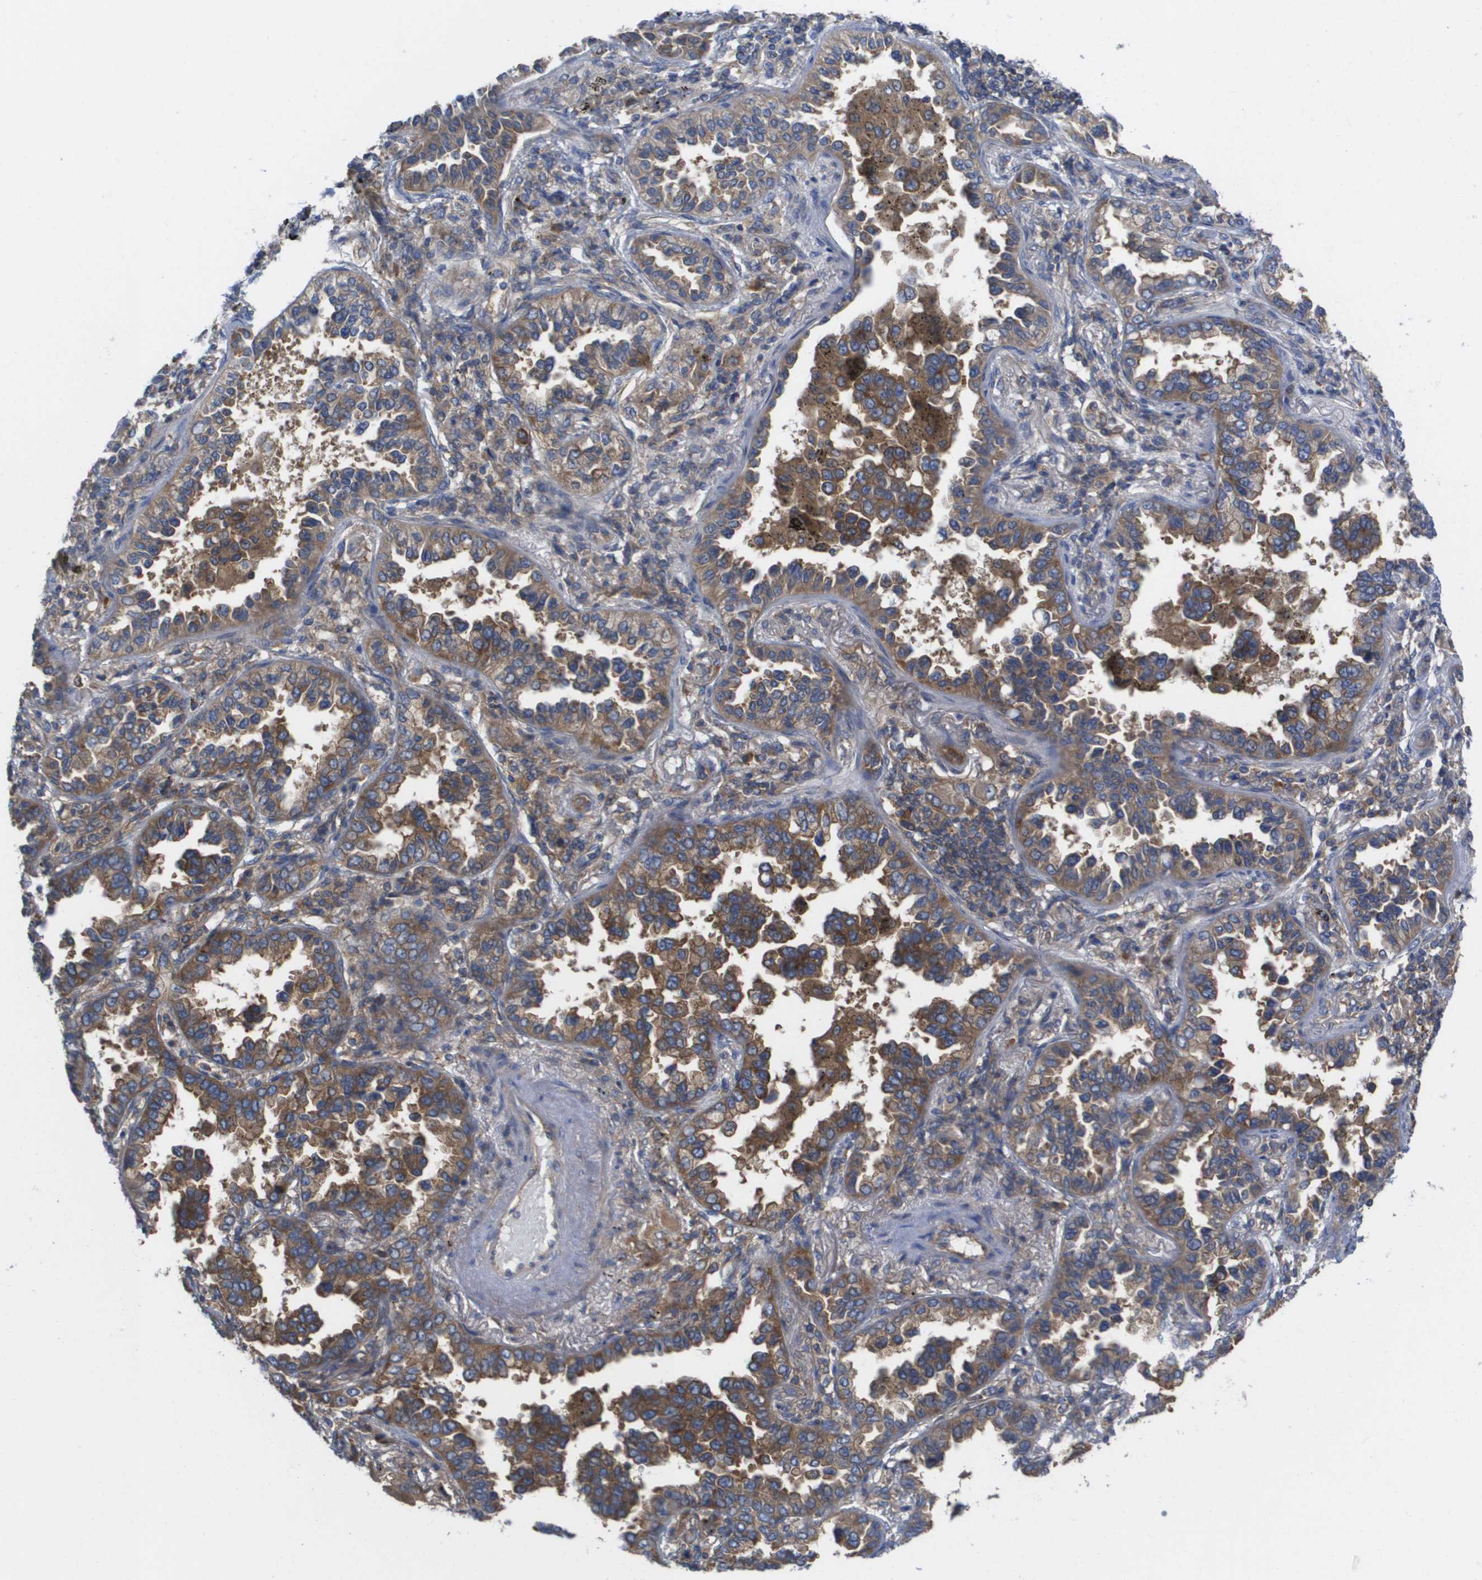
{"staining": {"intensity": "moderate", "quantity": ">75%", "location": "cytoplasmic/membranous"}, "tissue": "lung cancer", "cell_type": "Tumor cells", "image_type": "cancer", "snomed": [{"axis": "morphology", "description": "Normal tissue, NOS"}, {"axis": "morphology", "description": "Adenocarcinoma, NOS"}, {"axis": "topography", "description": "Lung"}], "caption": "A brown stain highlights moderate cytoplasmic/membranous staining of a protein in lung cancer (adenocarcinoma) tumor cells. Using DAB (3,3'-diaminobenzidine) (brown) and hematoxylin (blue) stains, captured at high magnification using brightfield microscopy.", "gene": "EIF4G2", "patient": {"sex": "male", "age": 59}}